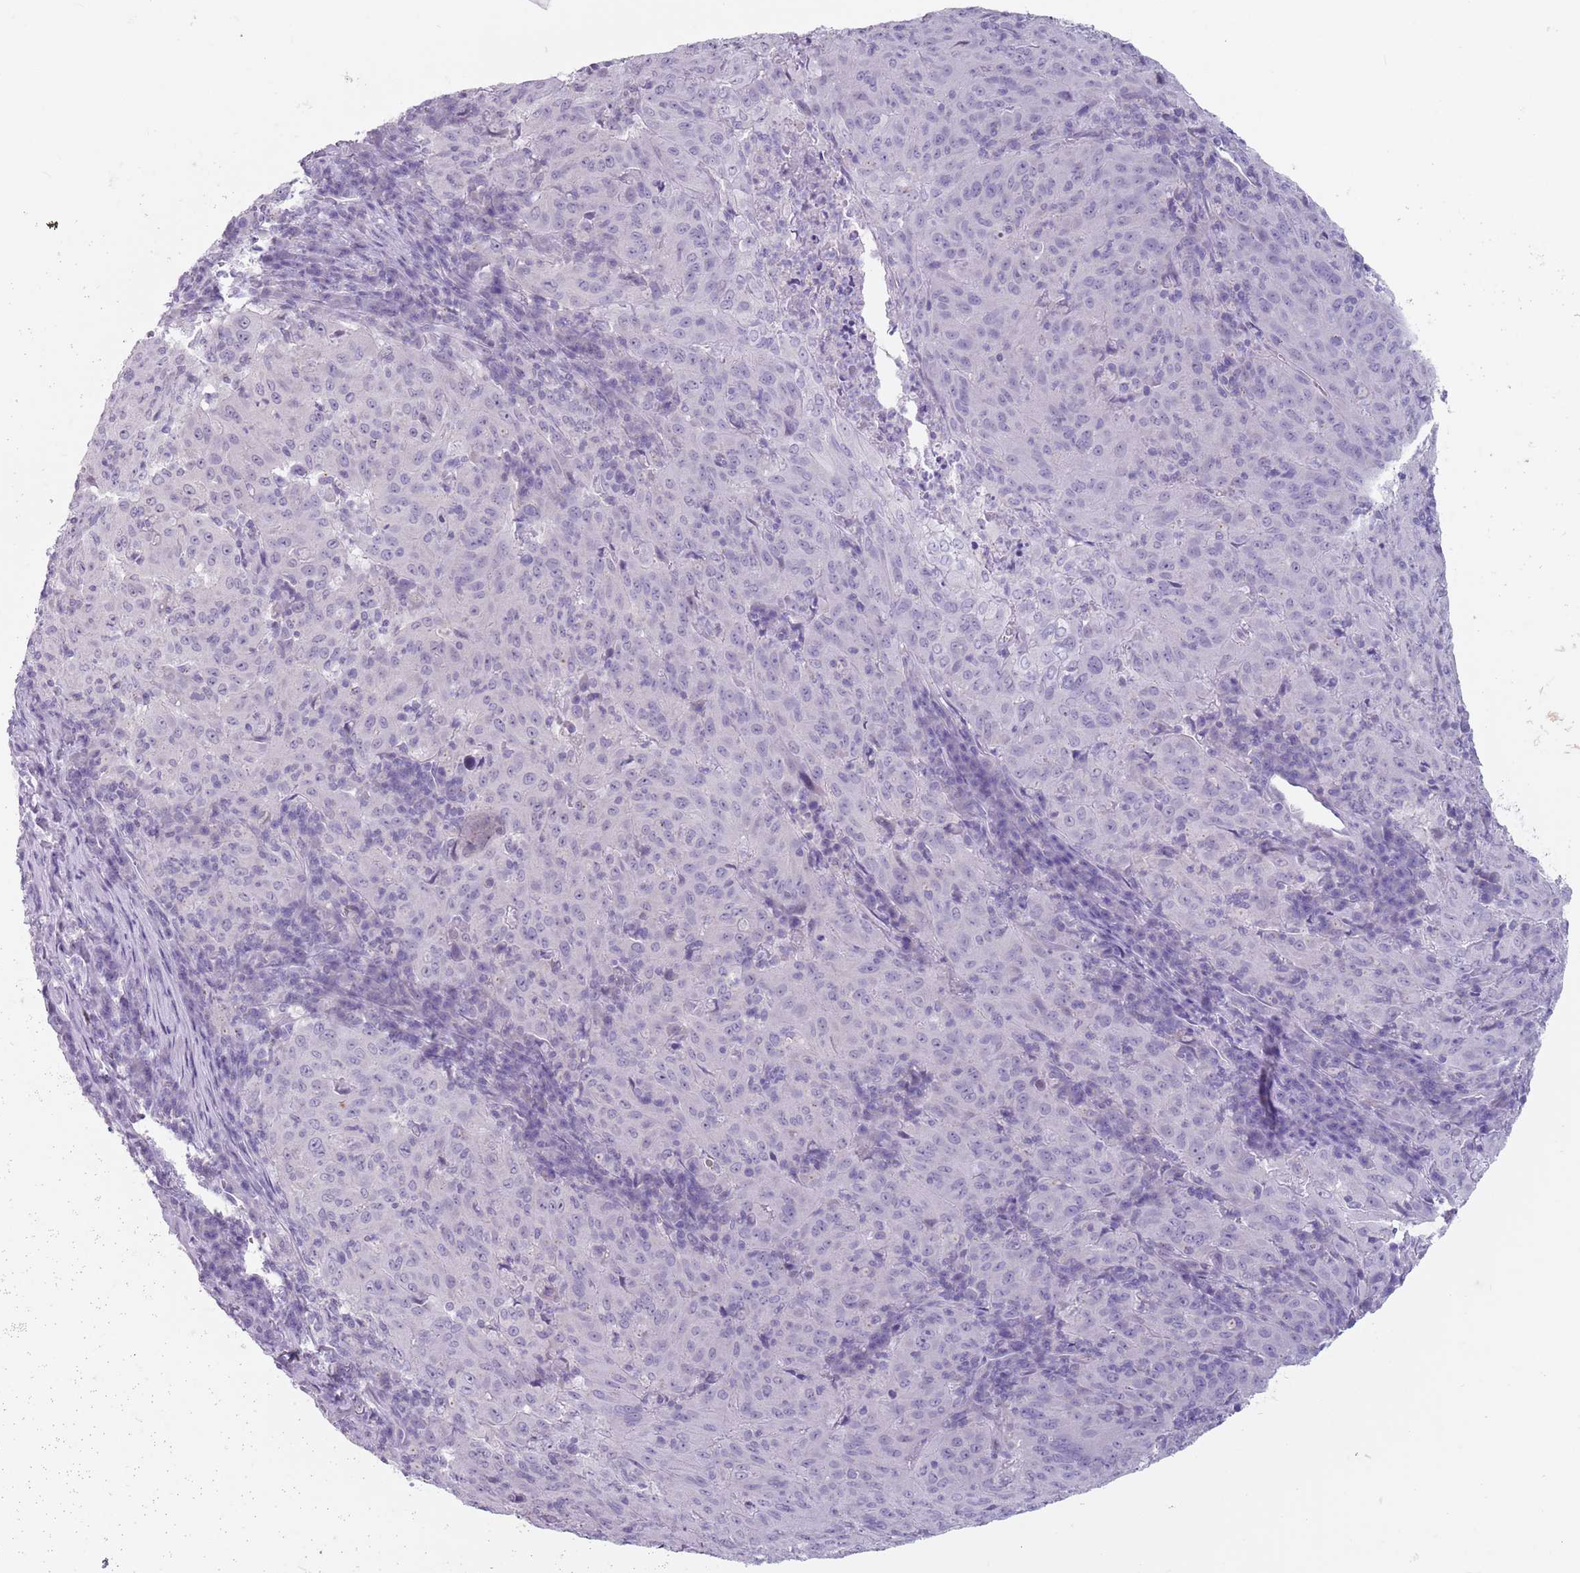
{"staining": {"intensity": "negative", "quantity": "none", "location": "none"}, "tissue": "pancreatic cancer", "cell_type": "Tumor cells", "image_type": "cancer", "snomed": [{"axis": "morphology", "description": "Adenocarcinoma, NOS"}, {"axis": "topography", "description": "Pancreas"}], "caption": "This is an IHC micrograph of pancreatic cancer (adenocarcinoma). There is no staining in tumor cells.", "gene": "SPESP1", "patient": {"sex": "male", "age": 63}}